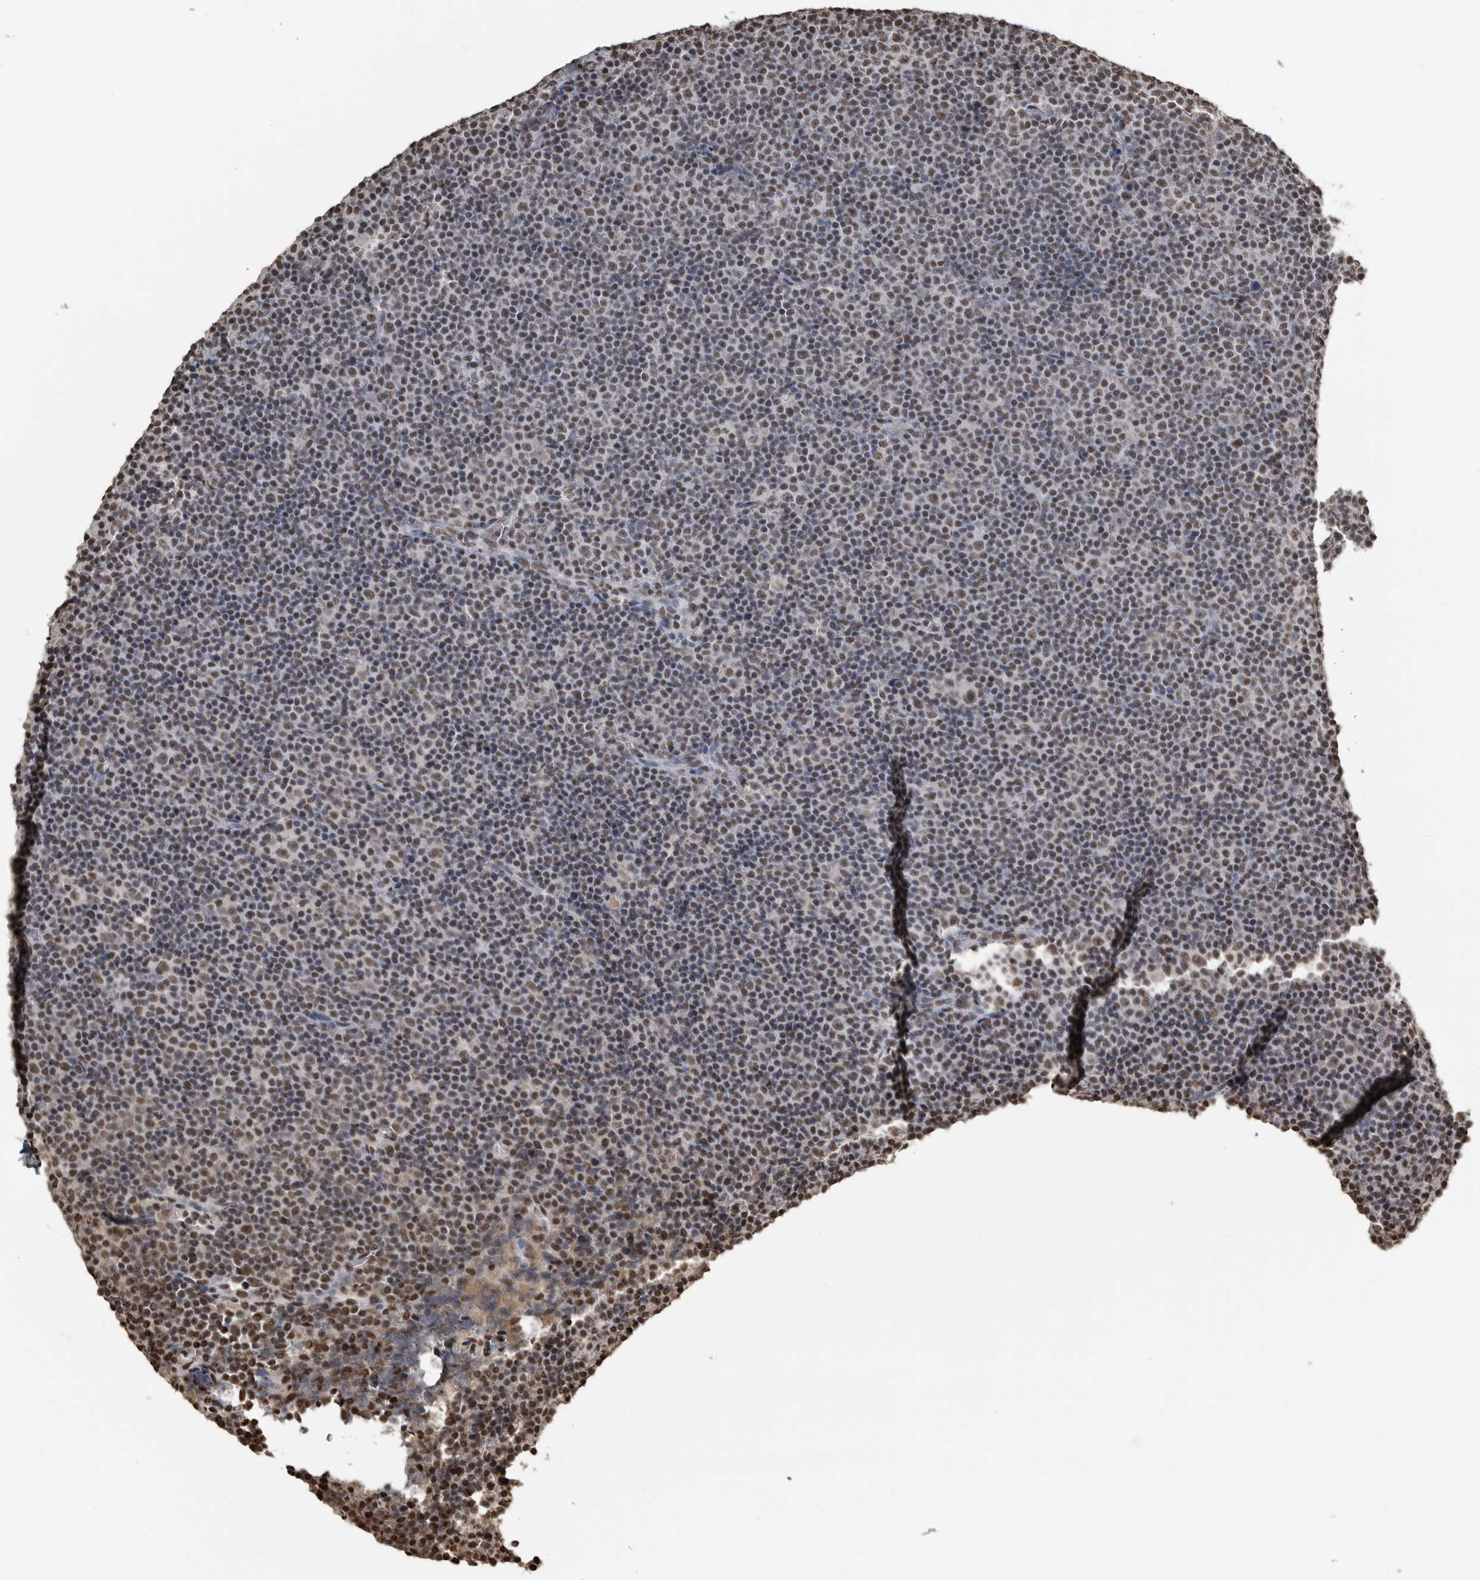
{"staining": {"intensity": "moderate", "quantity": ">75%", "location": "nuclear"}, "tissue": "lymphoma", "cell_type": "Tumor cells", "image_type": "cancer", "snomed": [{"axis": "morphology", "description": "Malignant lymphoma, non-Hodgkin's type, Low grade"}, {"axis": "topography", "description": "Lymph node"}], "caption": "Immunohistochemical staining of human lymphoma exhibits medium levels of moderate nuclear positivity in about >75% of tumor cells.", "gene": "TGS1", "patient": {"sex": "female", "age": 67}}